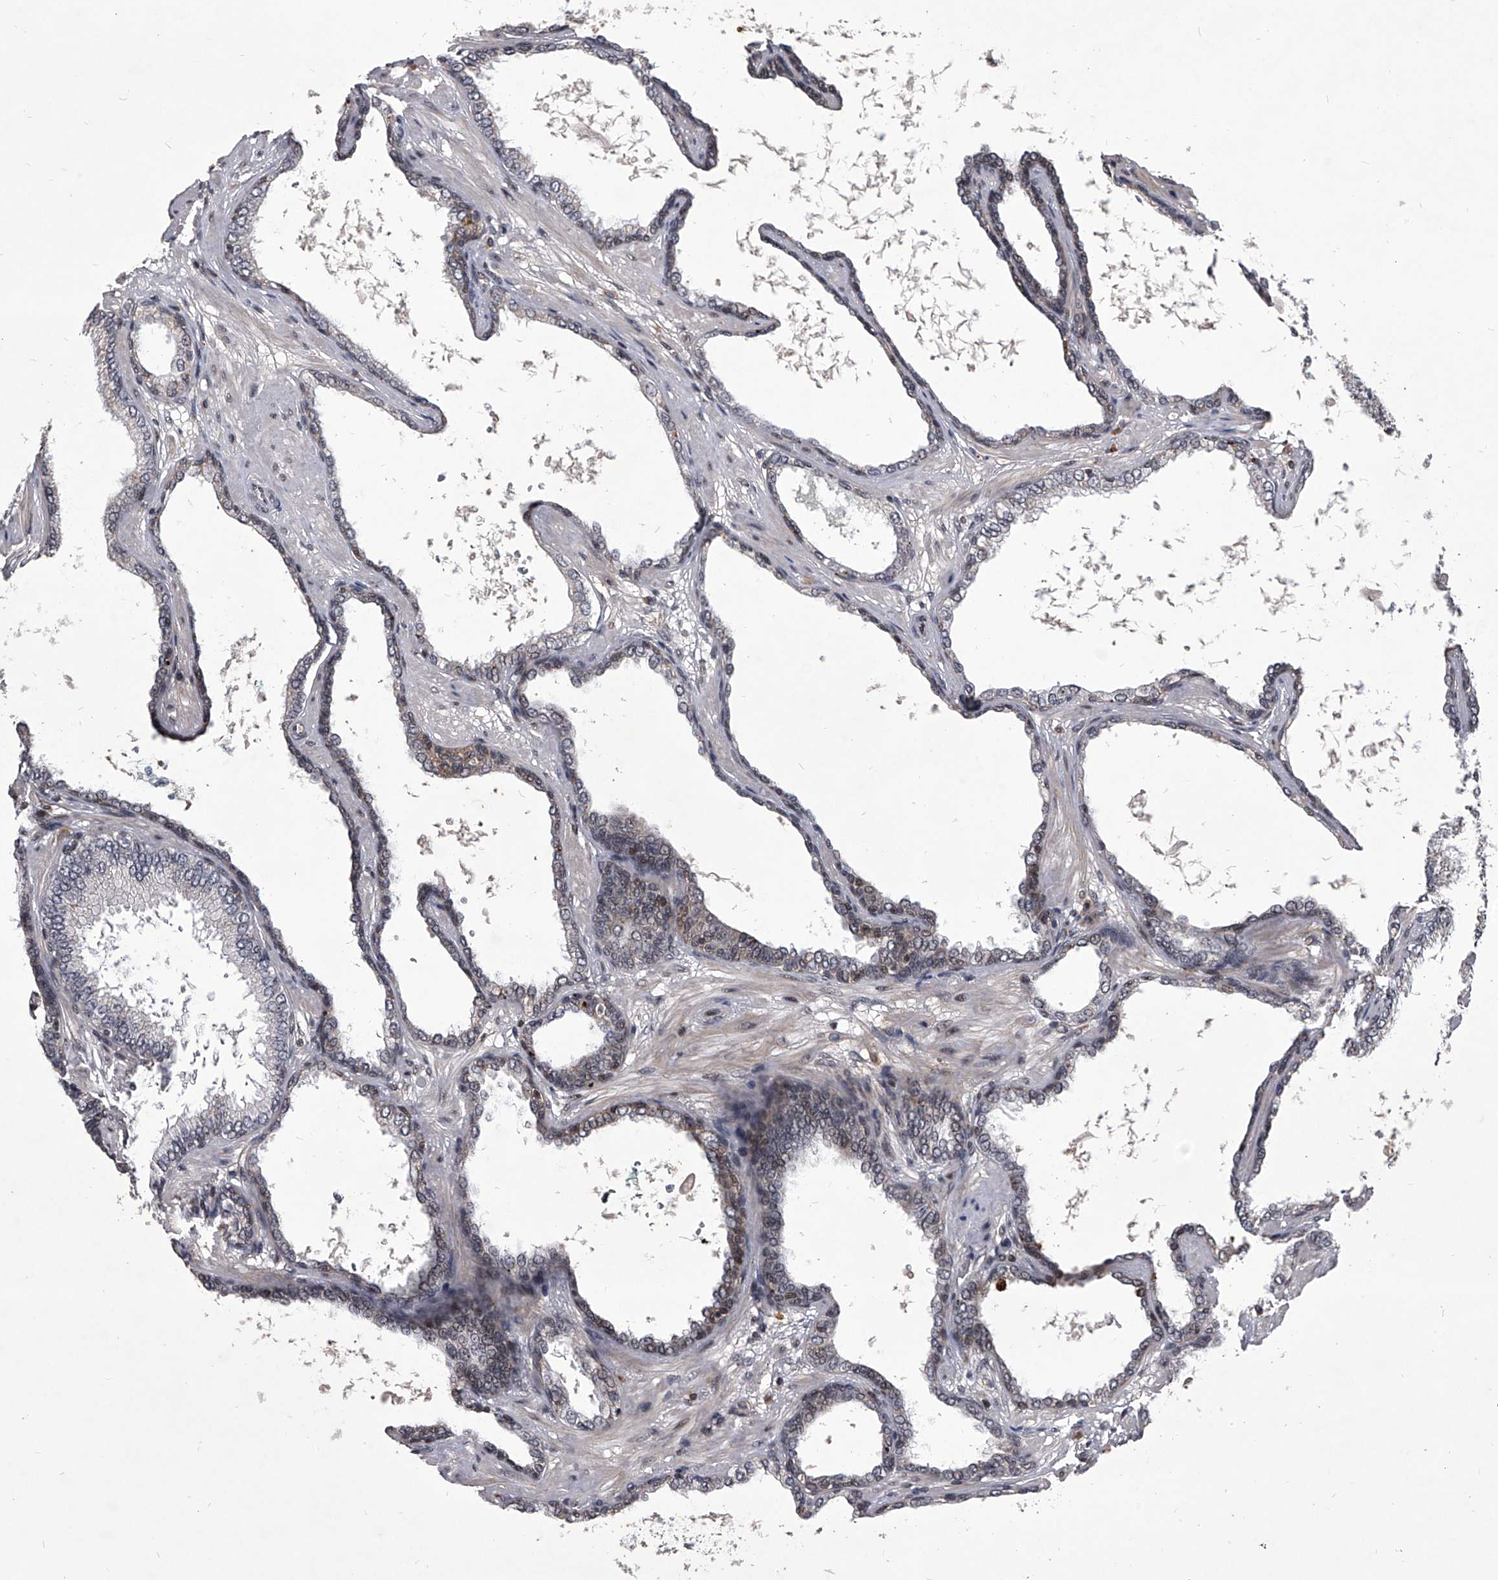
{"staining": {"intensity": "weak", "quantity": "<25%", "location": "nuclear"}, "tissue": "prostate cancer", "cell_type": "Tumor cells", "image_type": "cancer", "snomed": [{"axis": "morphology", "description": "Adenocarcinoma, Low grade"}, {"axis": "topography", "description": "Prostate"}], "caption": "Immunohistochemical staining of prostate cancer exhibits no significant staining in tumor cells.", "gene": "CMTR1", "patient": {"sex": "male", "age": 60}}